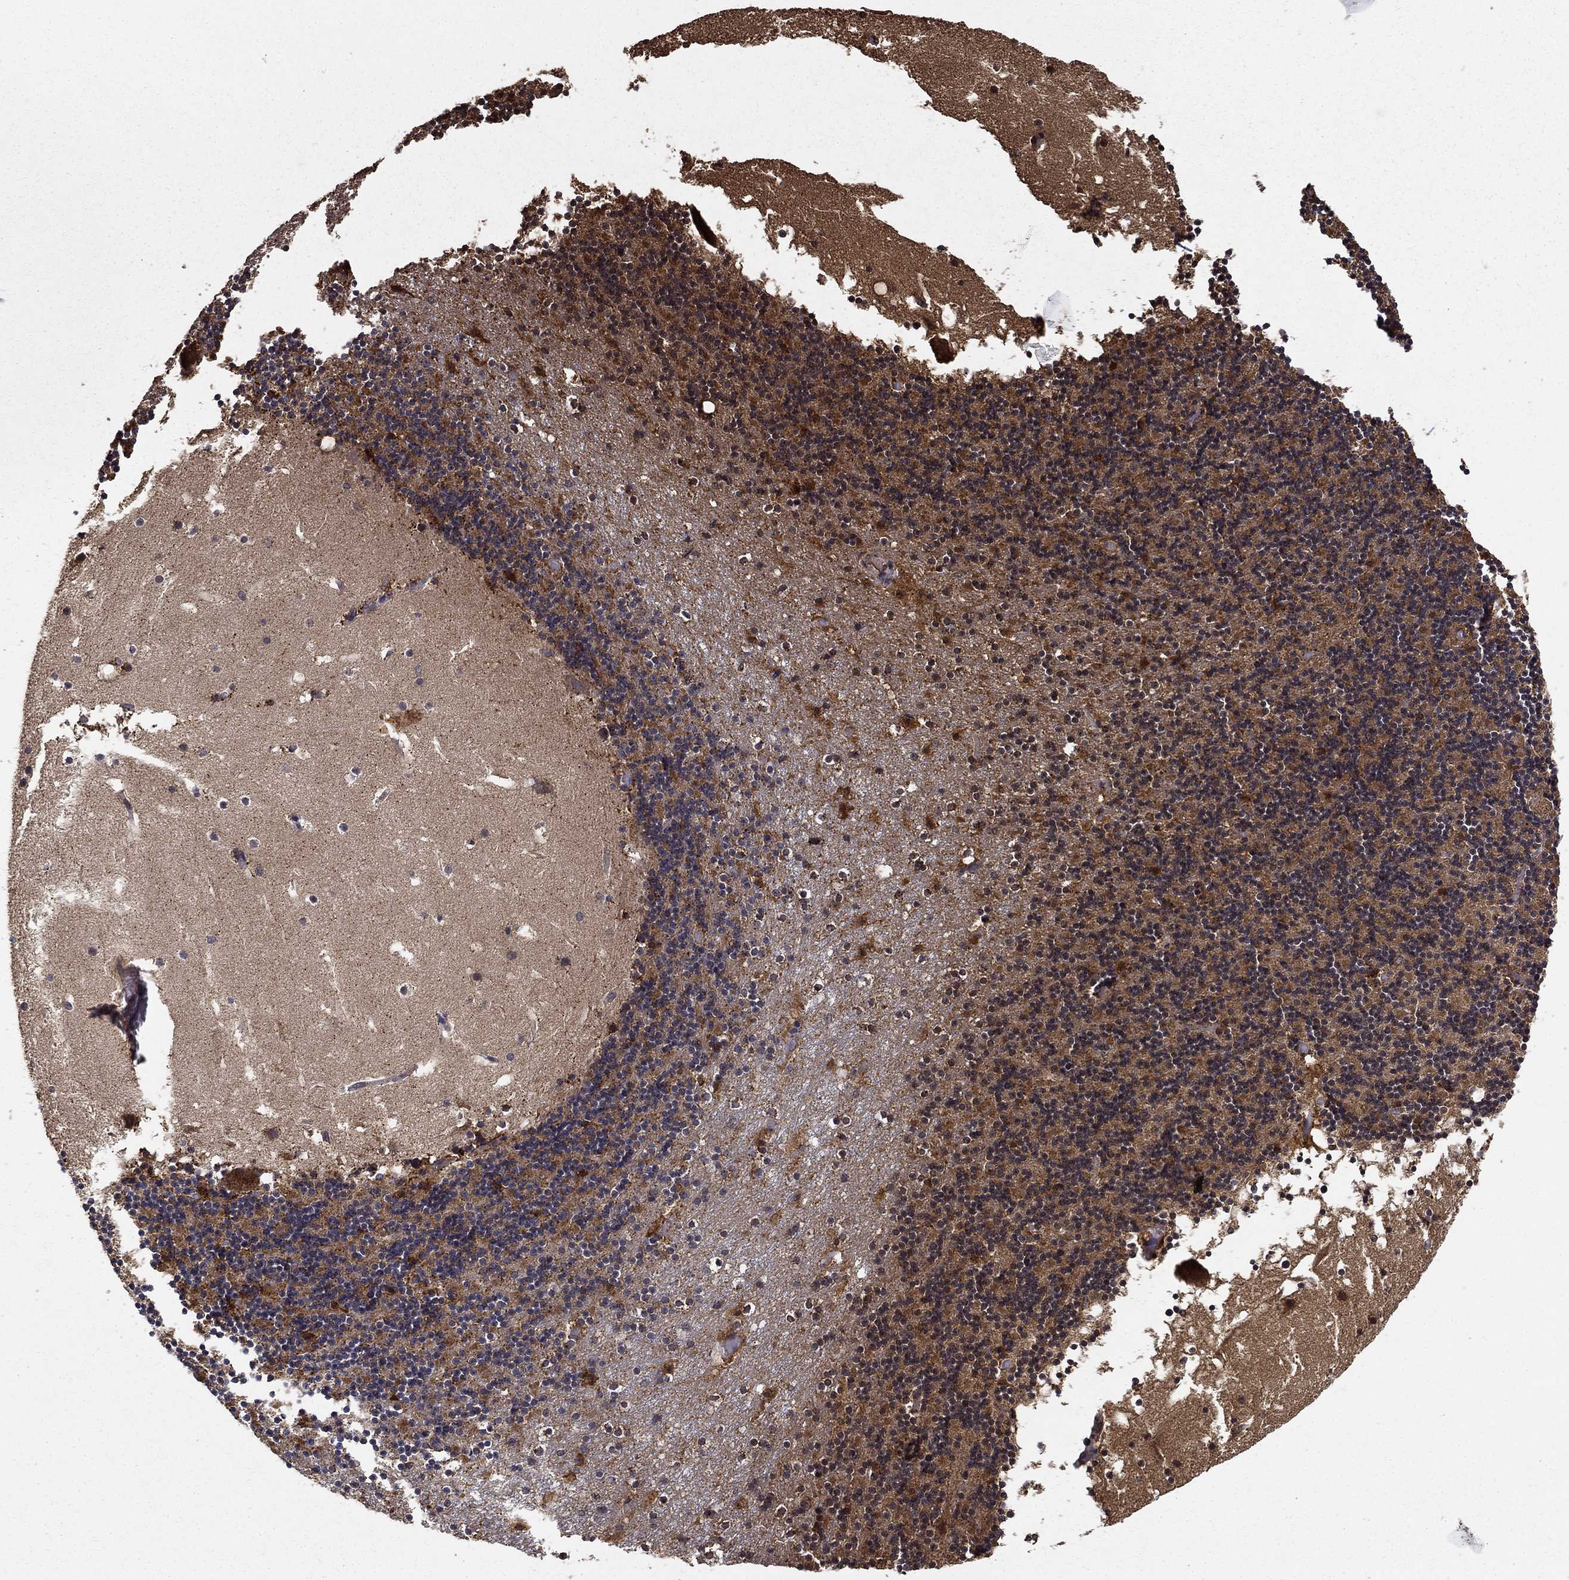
{"staining": {"intensity": "strong", "quantity": "<25%", "location": "cytoplasmic/membranous"}, "tissue": "cerebellum", "cell_type": "Cells in granular layer", "image_type": "normal", "snomed": [{"axis": "morphology", "description": "Normal tissue, NOS"}, {"axis": "topography", "description": "Cerebellum"}], "caption": "Cells in granular layer reveal medium levels of strong cytoplasmic/membranous expression in about <25% of cells in normal cerebellum.", "gene": "GCSH", "patient": {"sex": "male", "age": 37}}